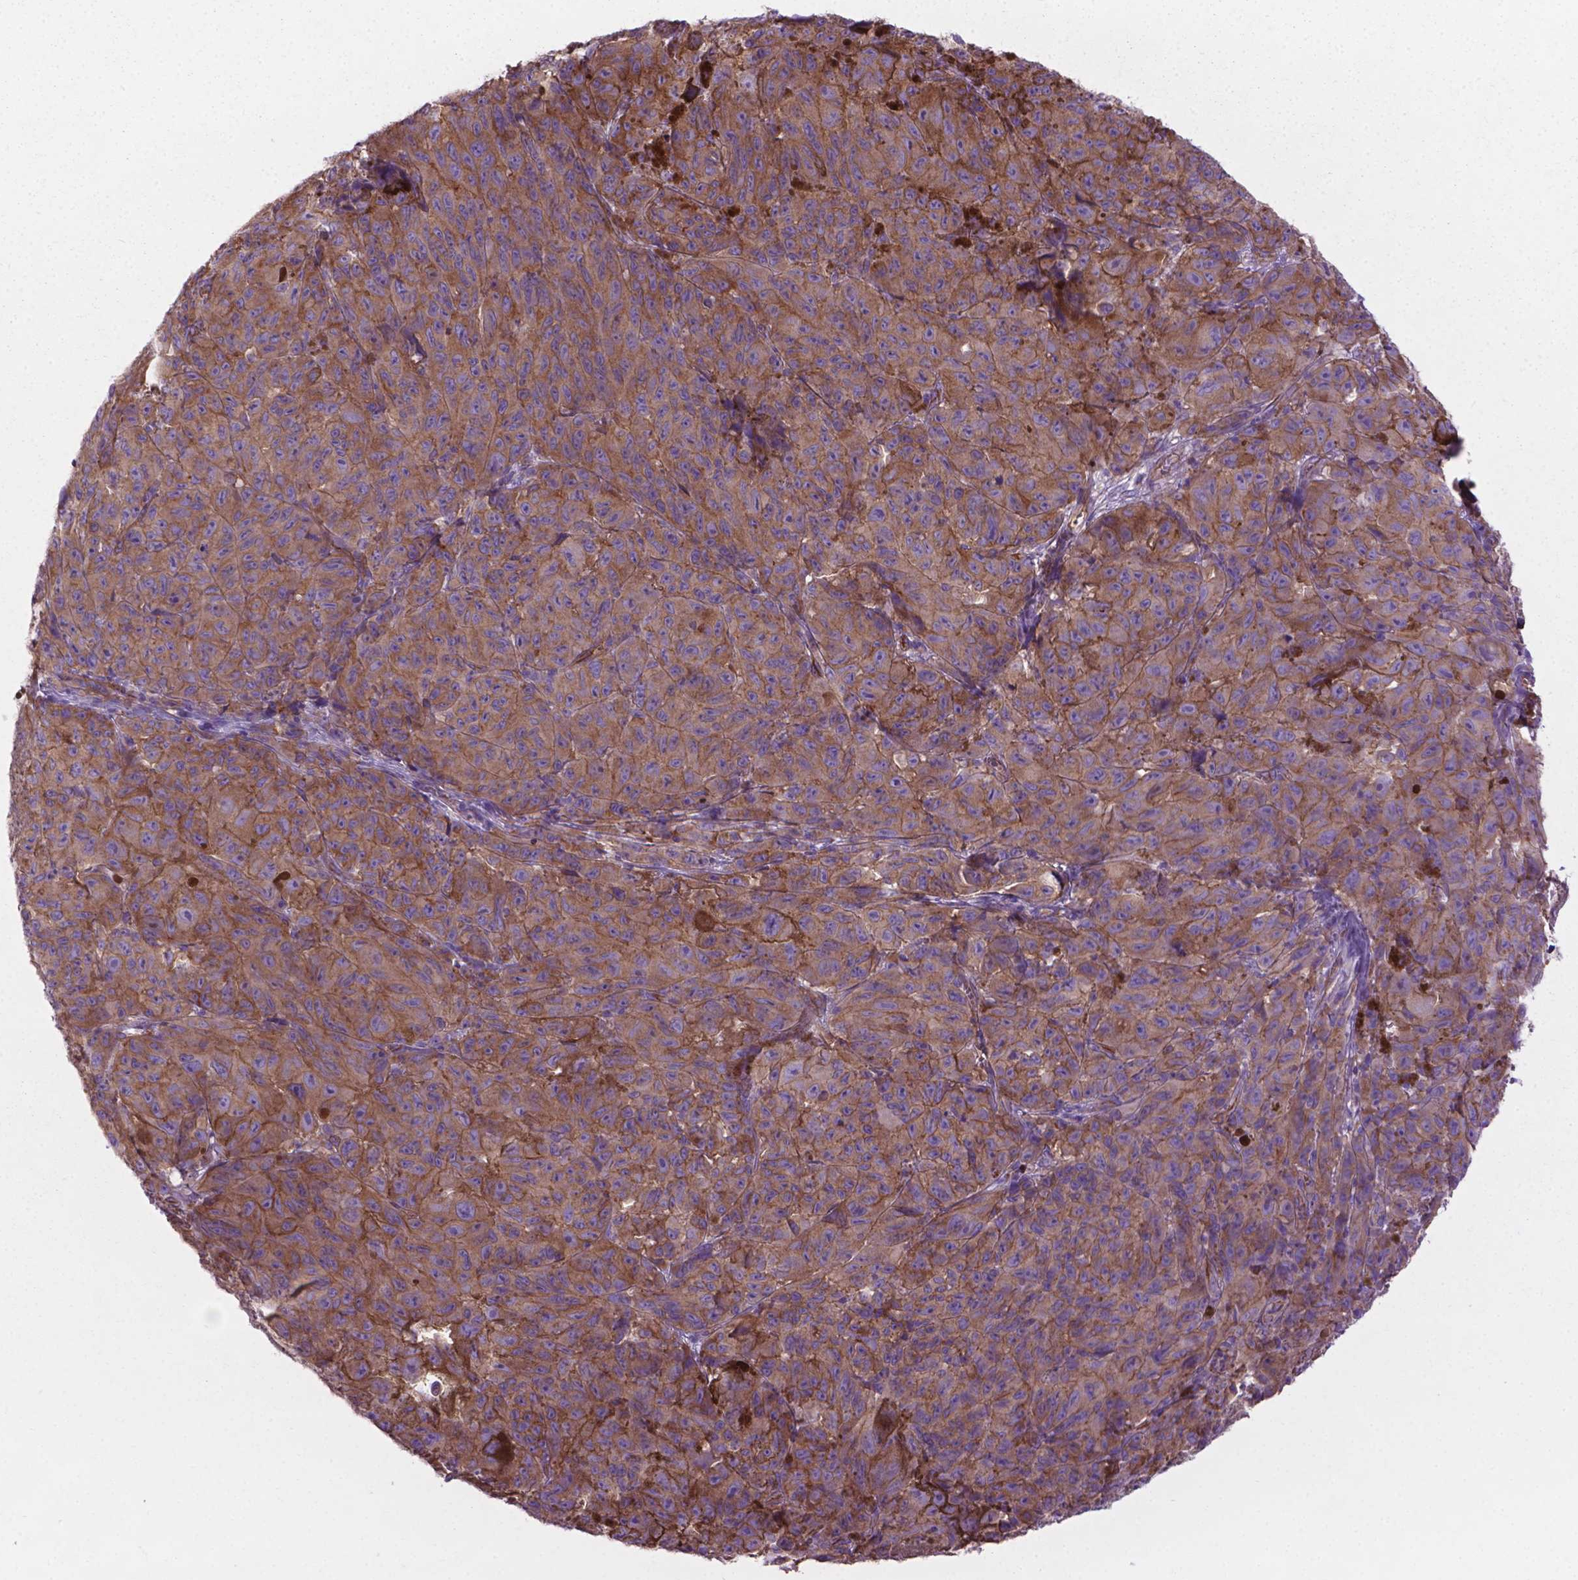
{"staining": {"intensity": "moderate", "quantity": ">75%", "location": "cytoplasmic/membranous"}, "tissue": "melanoma", "cell_type": "Tumor cells", "image_type": "cancer", "snomed": [{"axis": "morphology", "description": "Malignant melanoma, NOS"}, {"axis": "topography", "description": "Vulva, labia, clitoris and Bartholin´s gland, NO"}], "caption": "High-magnification brightfield microscopy of melanoma stained with DAB (brown) and counterstained with hematoxylin (blue). tumor cells exhibit moderate cytoplasmic/membranous positivity is appreciated in about>75% of cells.", "gene": "TENT5A", "patient": {"sex": "female", "age": 75}}